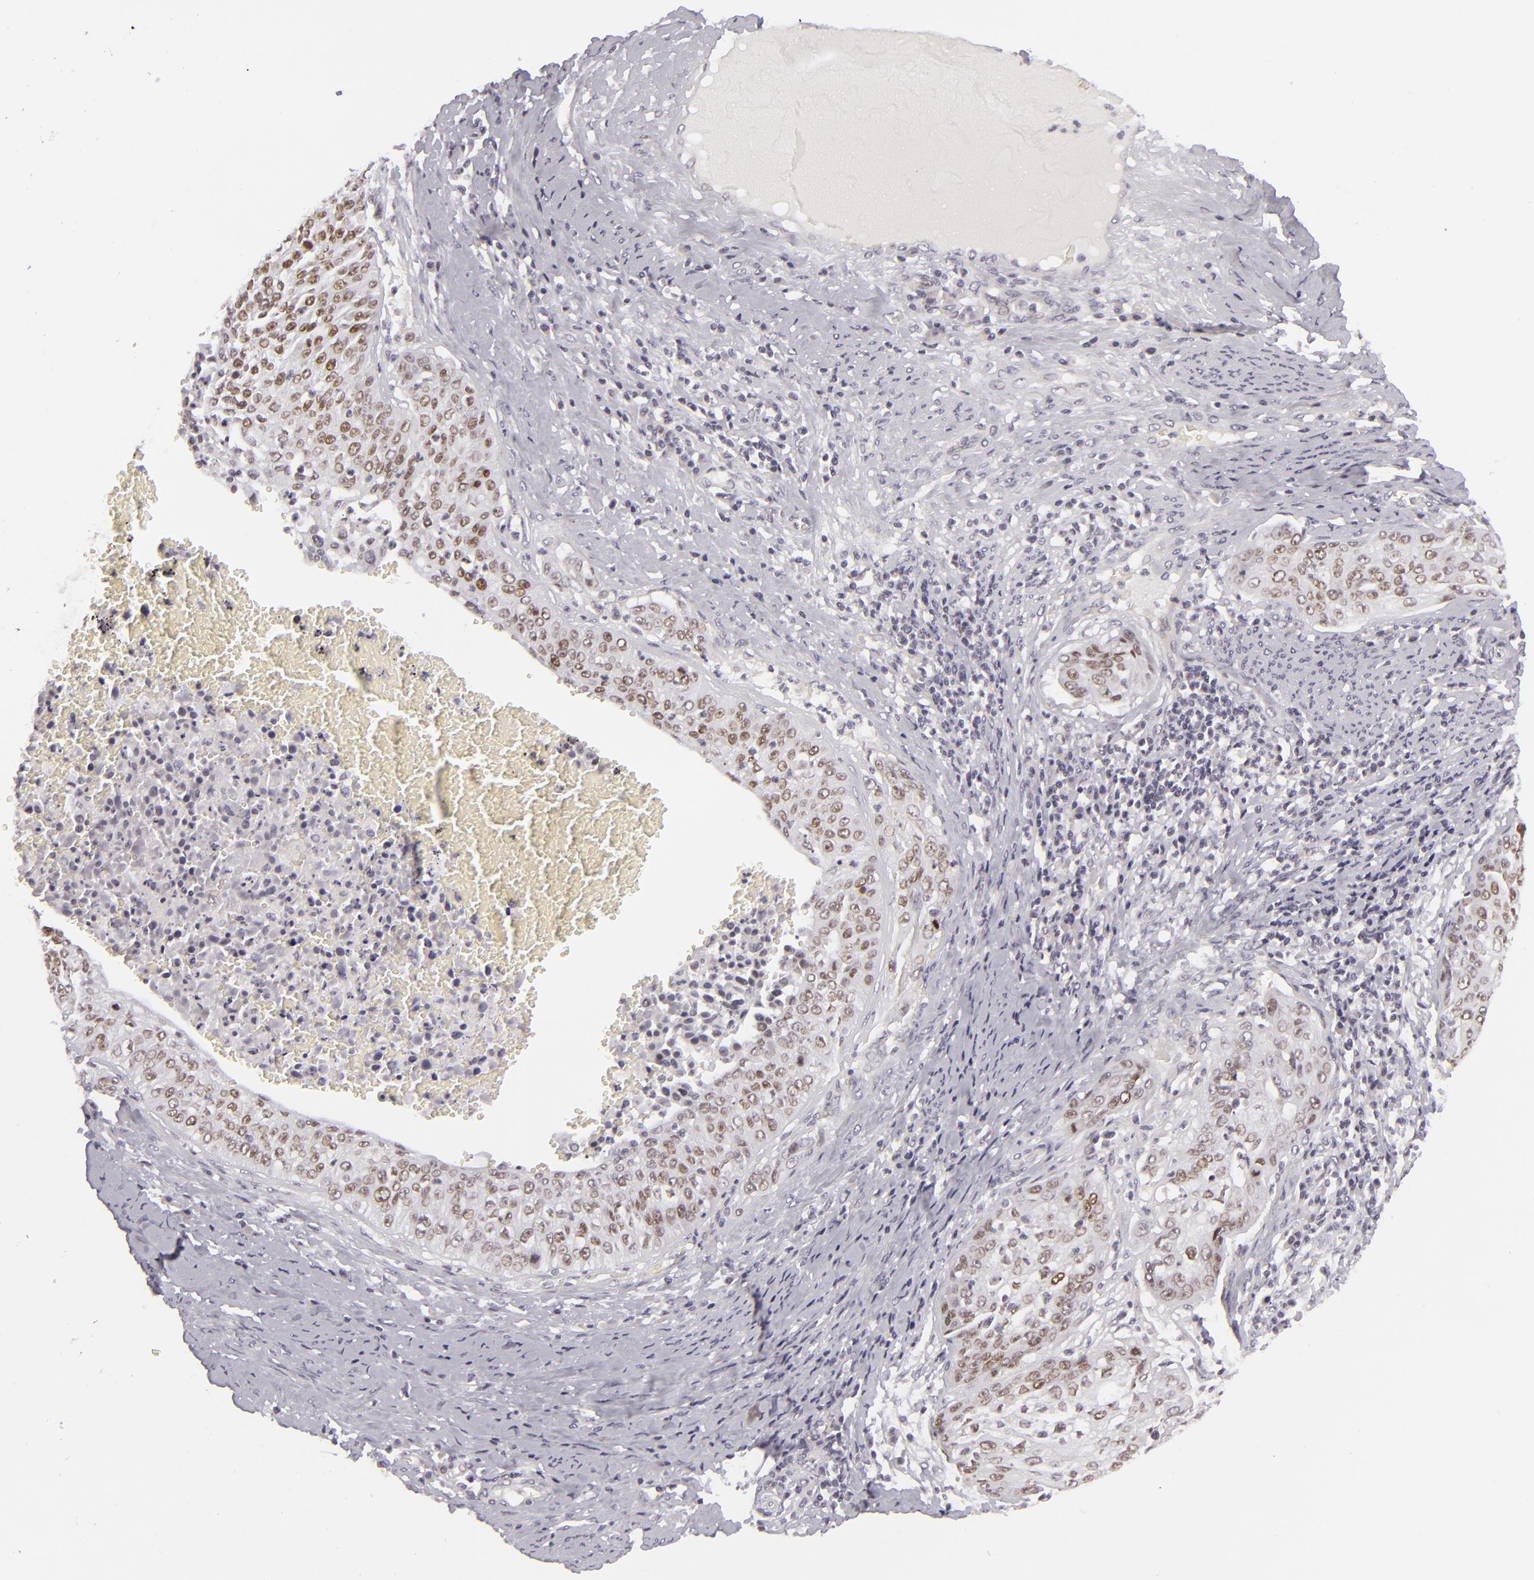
{"staining": {"intensity": "weak", "quantity": "25%-75%", "location": "nuclear"}, "tissue": "cervical cancer", "cell_type": "Tumor cells", "image_type": "cancer", "snomed": [{"axis": "morphology", "description": "Squamous cell carcinoma, NOS"}, {"axis": "topography", "description": "Cervix"}], "caption": "Immunohistochemical staining of cervical squamous cell carcinoma shows low levels of weak nuclear protein staining in approximately 25%-75% of tumor cells. The staining was performed using DAB (3,3'-diaminobenzidine), with brown indicating positive protein expression. Nuclei are stained blue with hematoxylin.", "gene": "SIX1", "patient": {"sex": "female", "age": 41}}